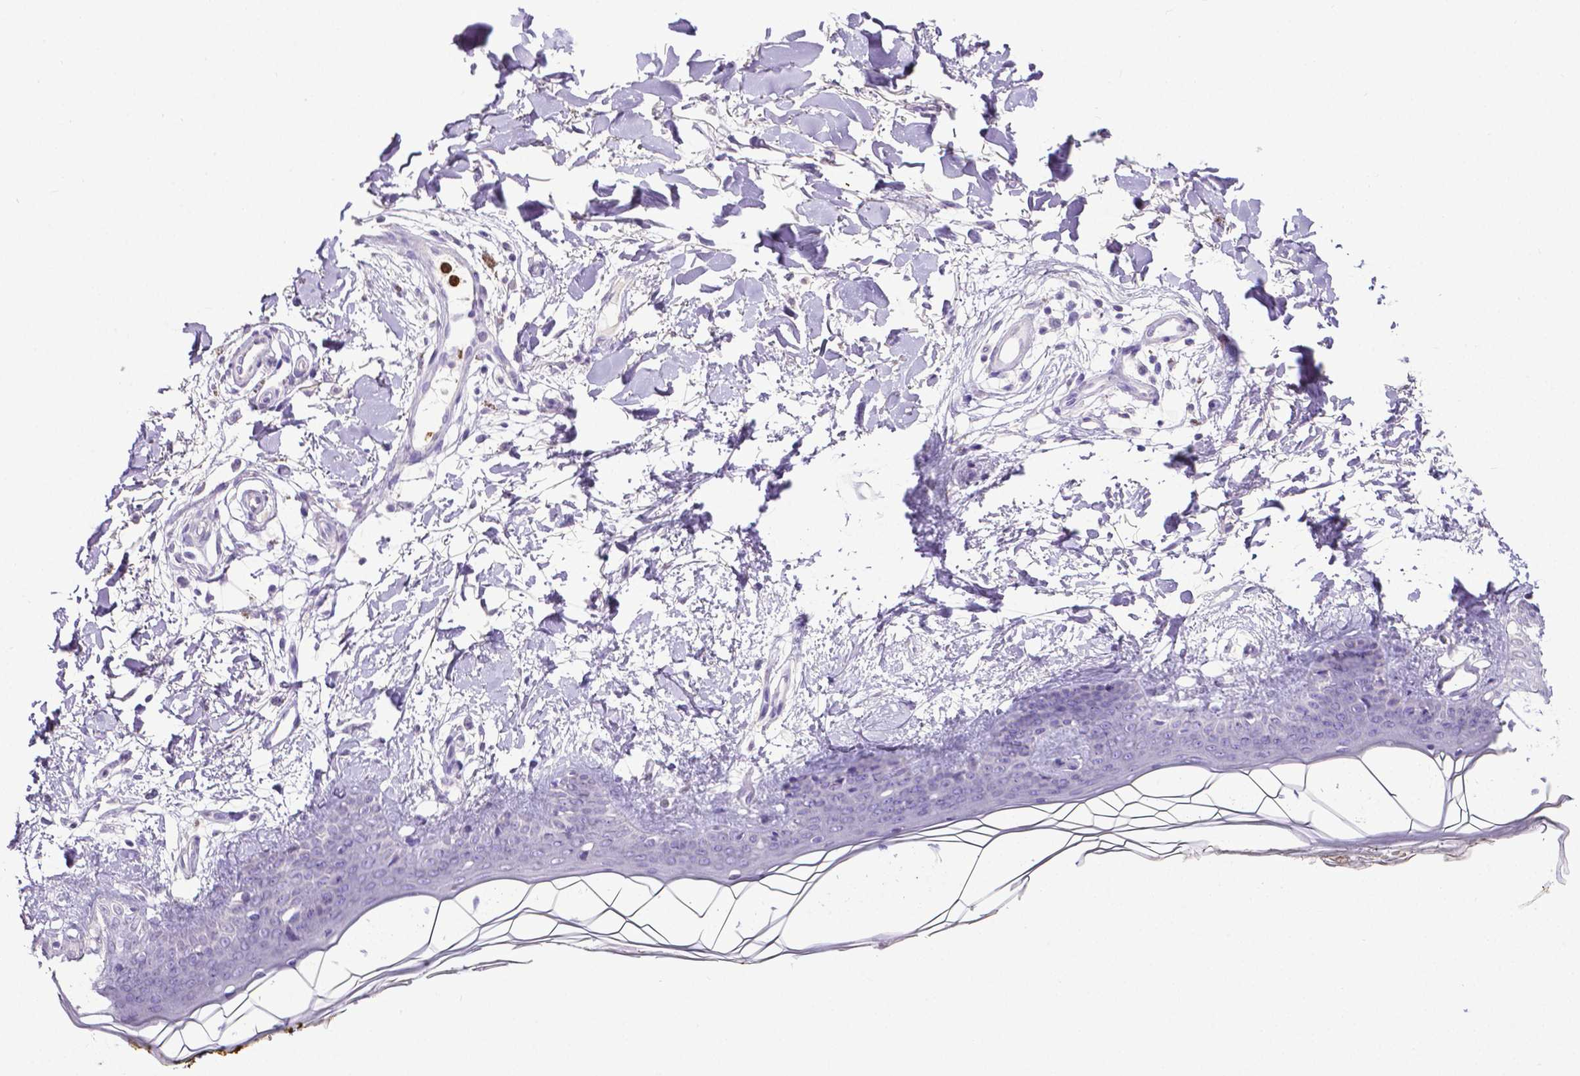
{"staining": {"intensity": "negative", "quantity": "none", "location": "none"}, "tissue": "skin", "cell_type": "Fibroblasts", "image_type": "normal", "snomed": [{"axis": "morphology", "description": "Normal tissue, NOS"}, {"axis": "topography", "description": "Skin"}], "caption": "This is a histopathology image of IHC staining of unremarkable skin, which shows no expression in fibroblasts. (DAB (3,3'-diaminobenzidine) IHC, high magnification).", "gene": "MMP9", "patient": {"sex": "female", "age": 34}}